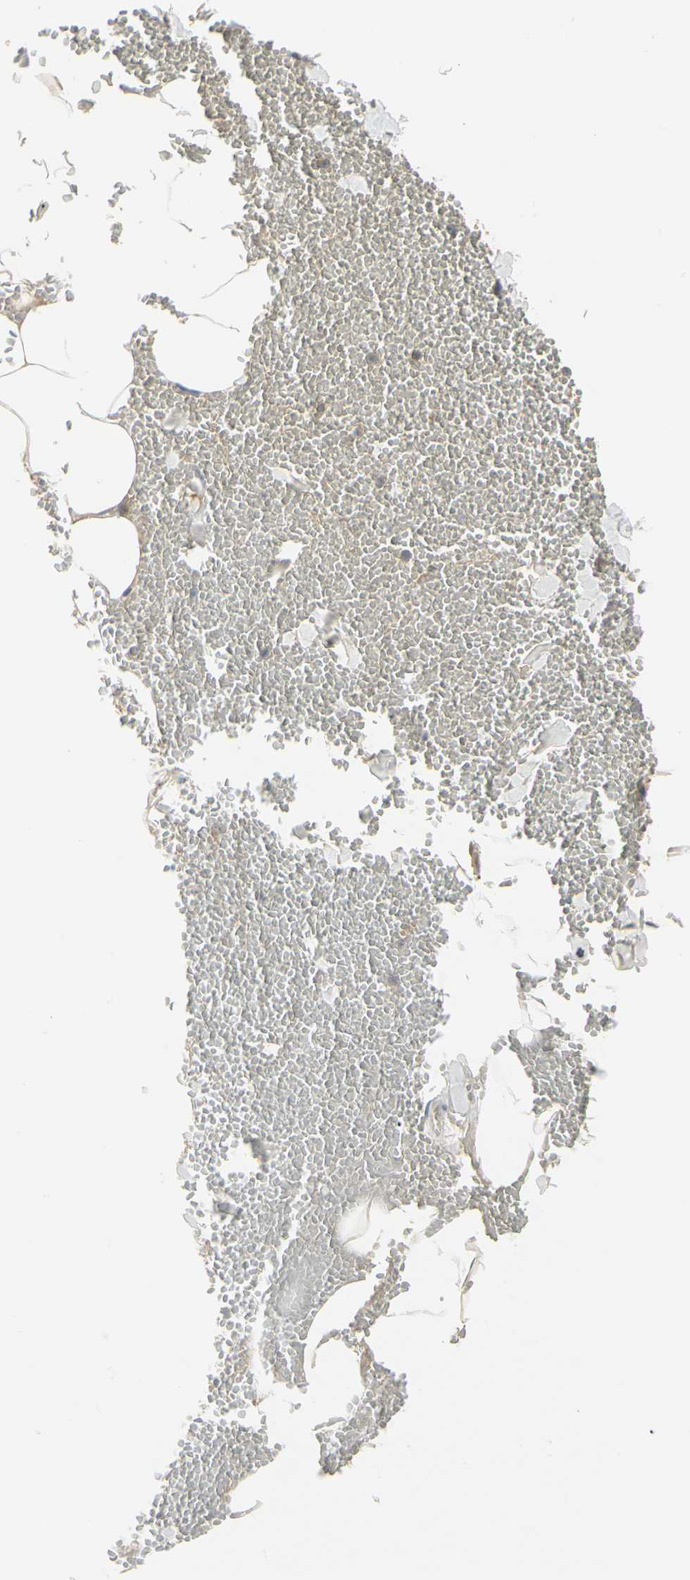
{"staining": {"intensity": "weak", "quantity": ">75%", "location": "cytoplasmic/membranous"}, "tissue": "adipose tissue", "cell_type": "Adipocytes", "image_type": "normal", "snomed": [{"axis": "morphology", "description": "Normal tissue, NOS"}, {"axis": "morphology", "description": "Inflammation, NOS"}, {"axis": "topography", "description": "Lymph node"}, {"axis": "topography", "description": "Peripheral nerve tissue"}], "caption": "DAB (3,3'-diaminobenzidine) immunohistochemical staining of normal adipose tissue reveals weak cytoplasmic/membranous protein positivity in about >75% of adipocytes.", "gene": "EPHB3", "patient": {"sex": "male", "age": 52}}